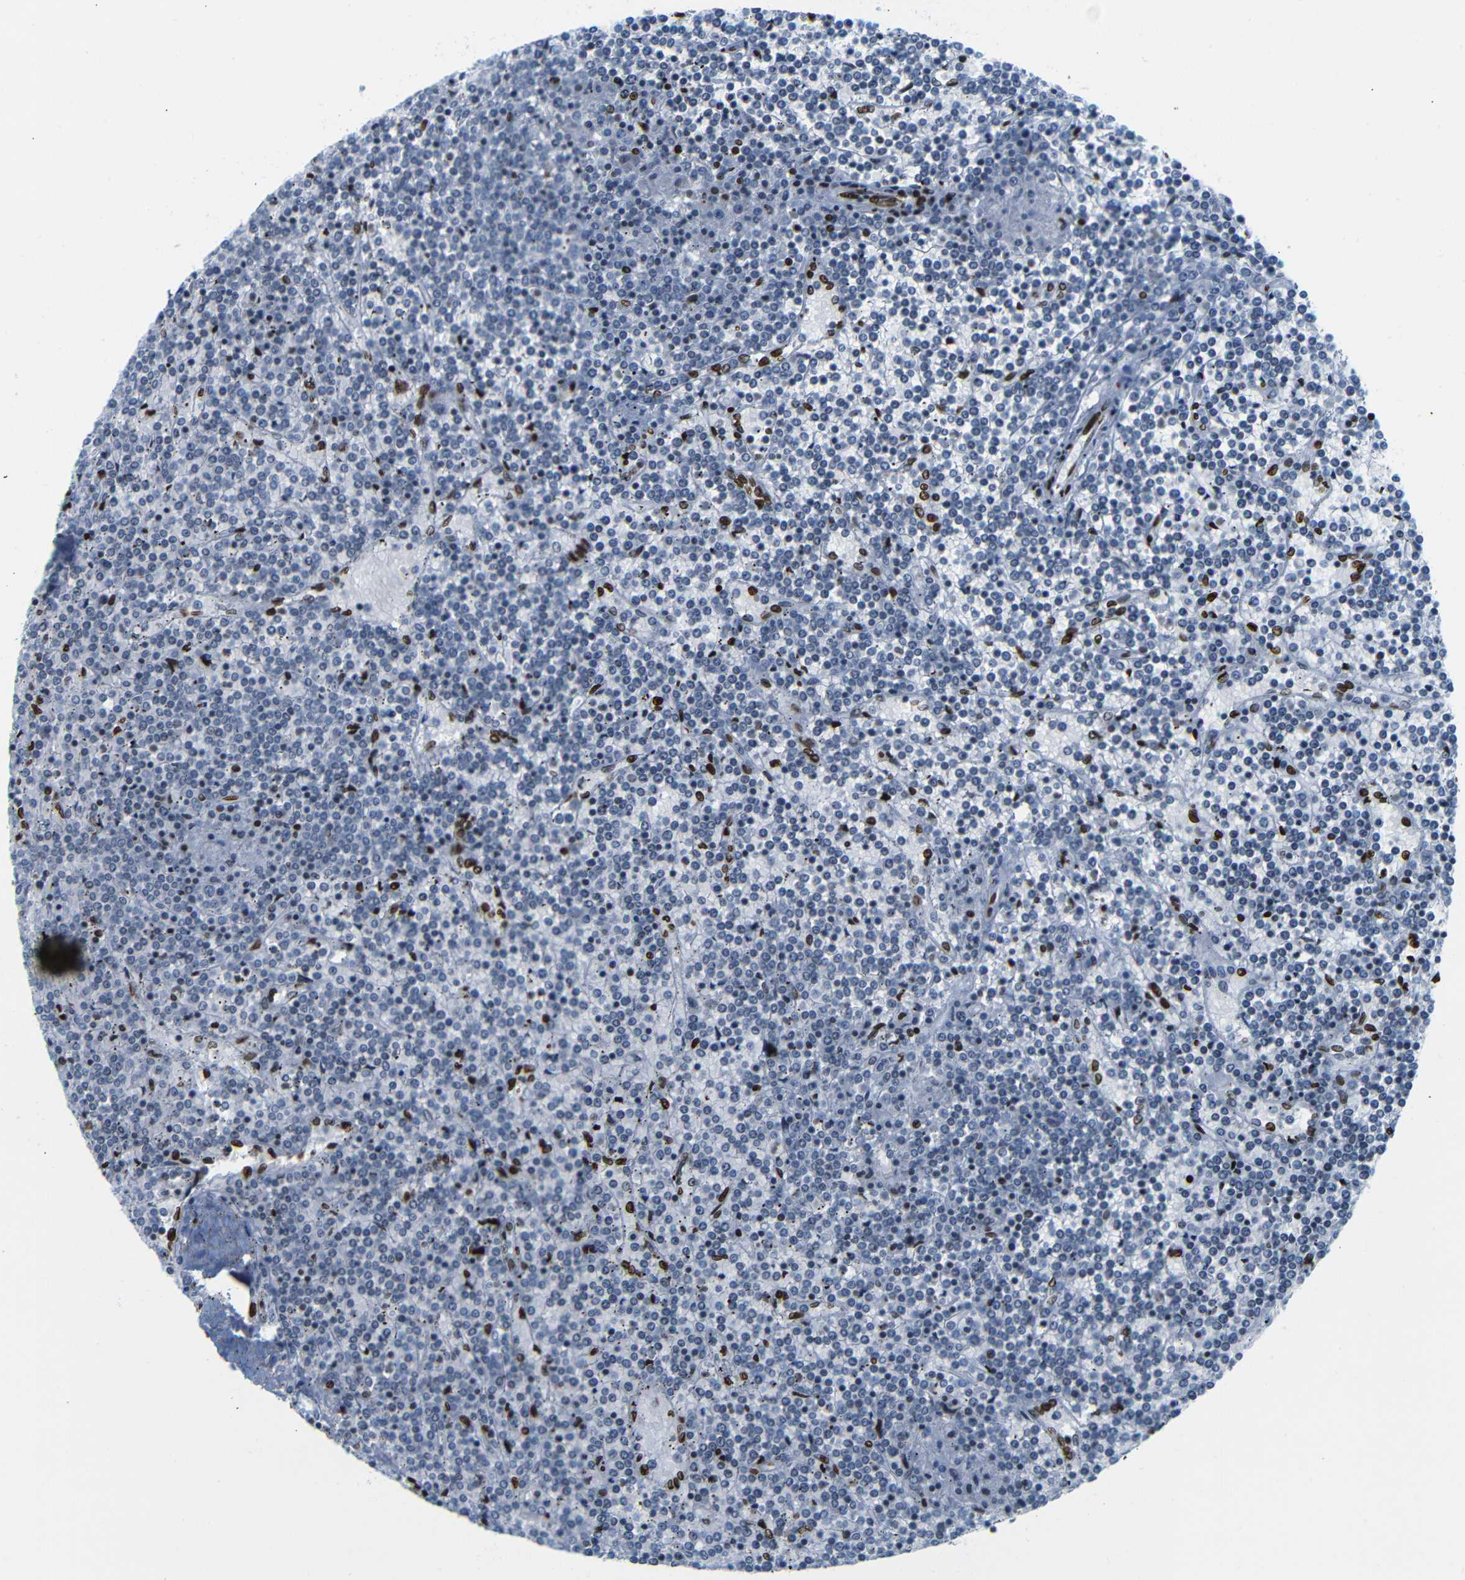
{"staining": {"intensity": "negative", "quantity": "none", "location": "none"}, "tissue": "lymphoma", "cell_type": "Tumor cells", "image_type": "cancer", "snomed": [{"axis": "morphology", "description": "Malignant lymphoma, non-Hodgkin's type, Low grade"}, {"axis": "topography", "description": "Spleen"}], "caption": "Lymphoma stained for a protein using immunohistochemistry (IHC) exhibits no positivity tumor cells.", "gene": "NPIPB15", "patient": {"sex": "female", "age": 19}}